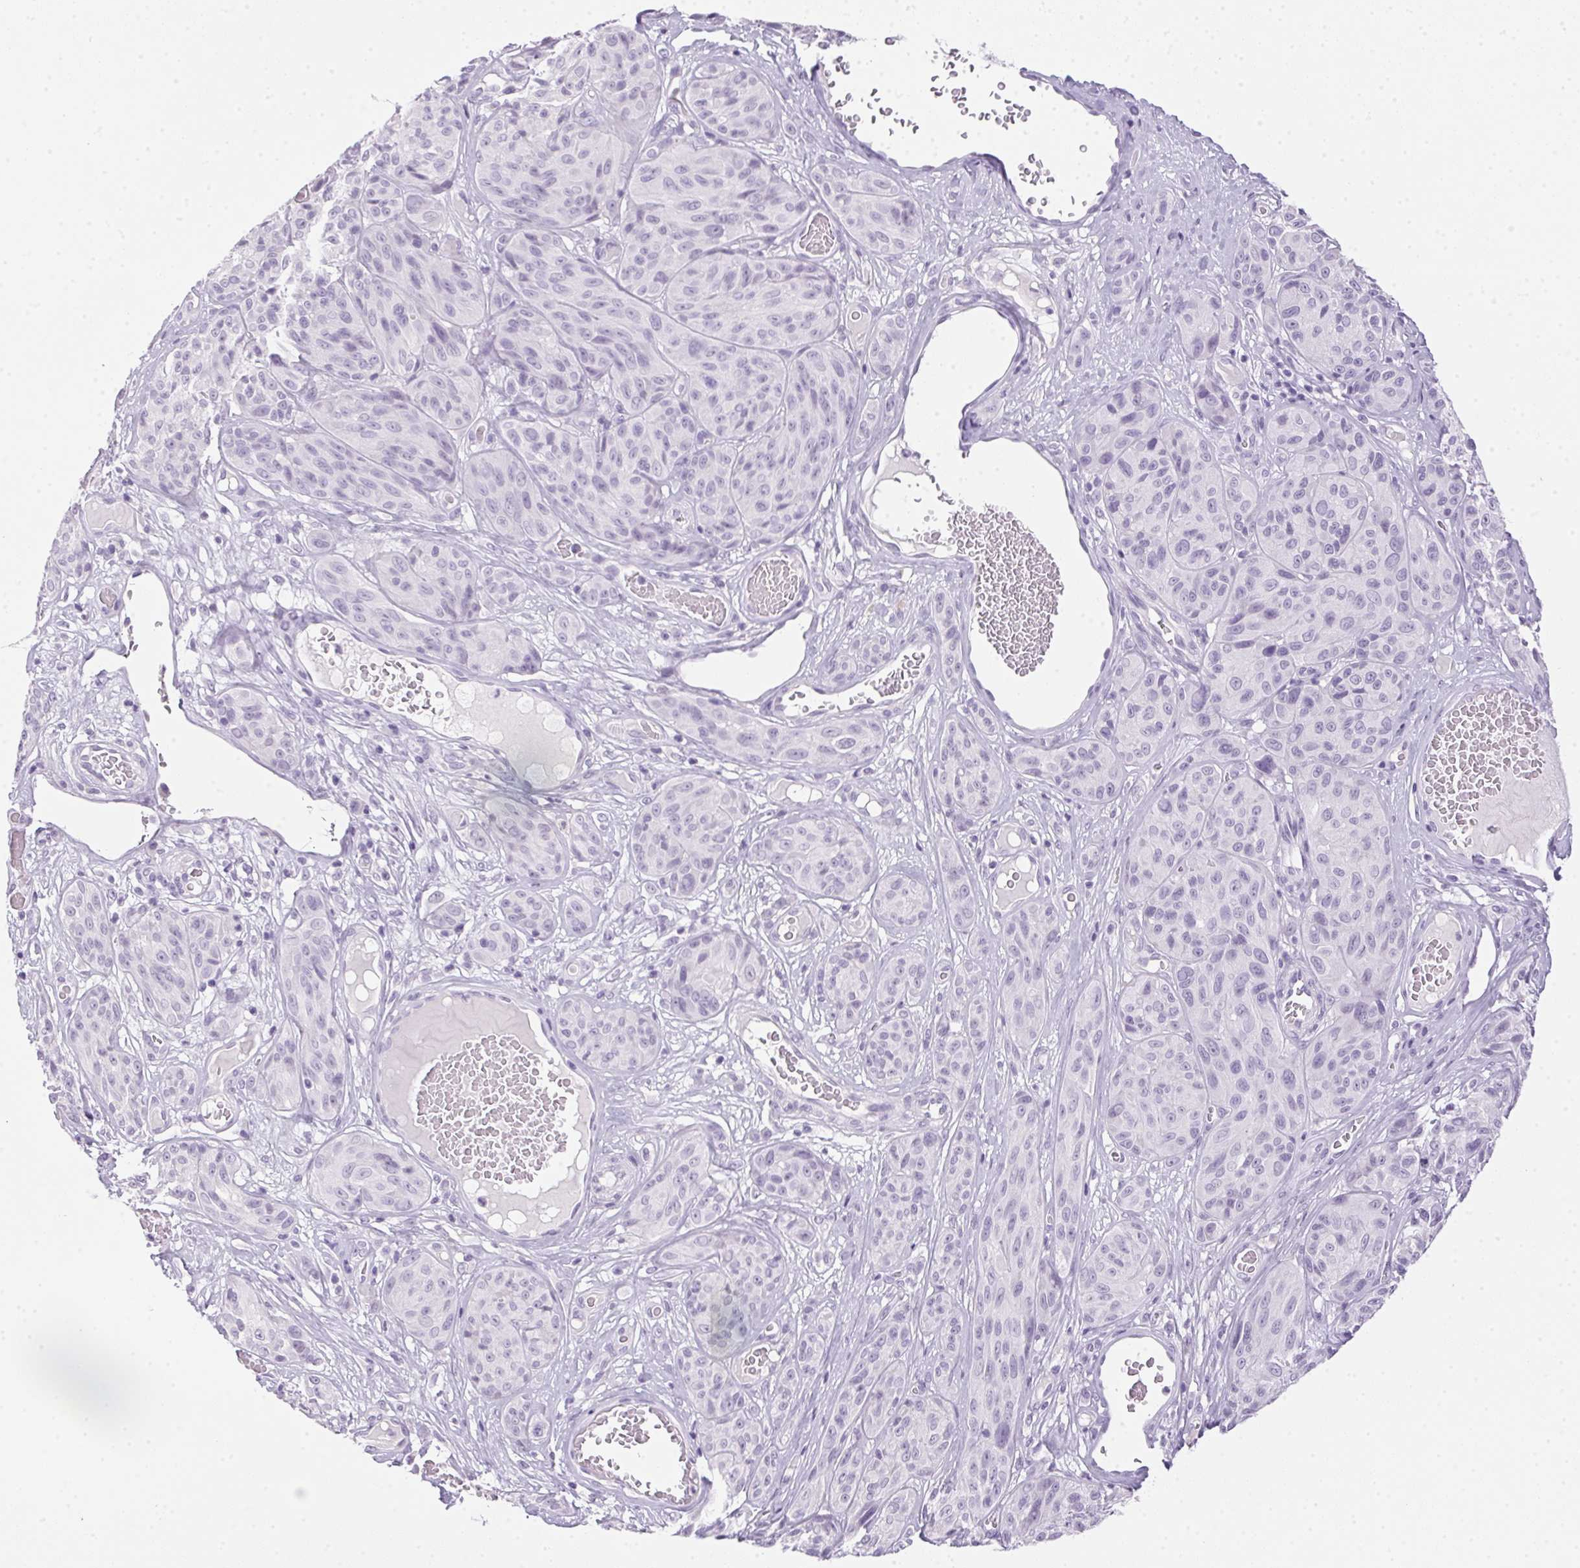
{"staining": {"intensity": "negative", "quantity": "none", "location": "none"}, "tissue": "melanoma", "cell_type": "Tumor cells", "image_type": "cancer", "snomed": [{"axis": "morphology", "description": "Malignant melanoma, NOS"}, {"axis": "topography", "description": "Skin"}], "caption": "This photomicrograph is of malignant melanoma stained with immunohistochemistry (IHC) to label a protein in brown with the nuclei are counter-stained blue. There is no staining in tumor cells. The staining was performed using DAB to visualize the protein expression in brown, while the nuclei were stained in blue with hematoxylin (Magnification: 20x).", "gene": "POPDC2", "patient": {"sex": "male", "age": 91}}